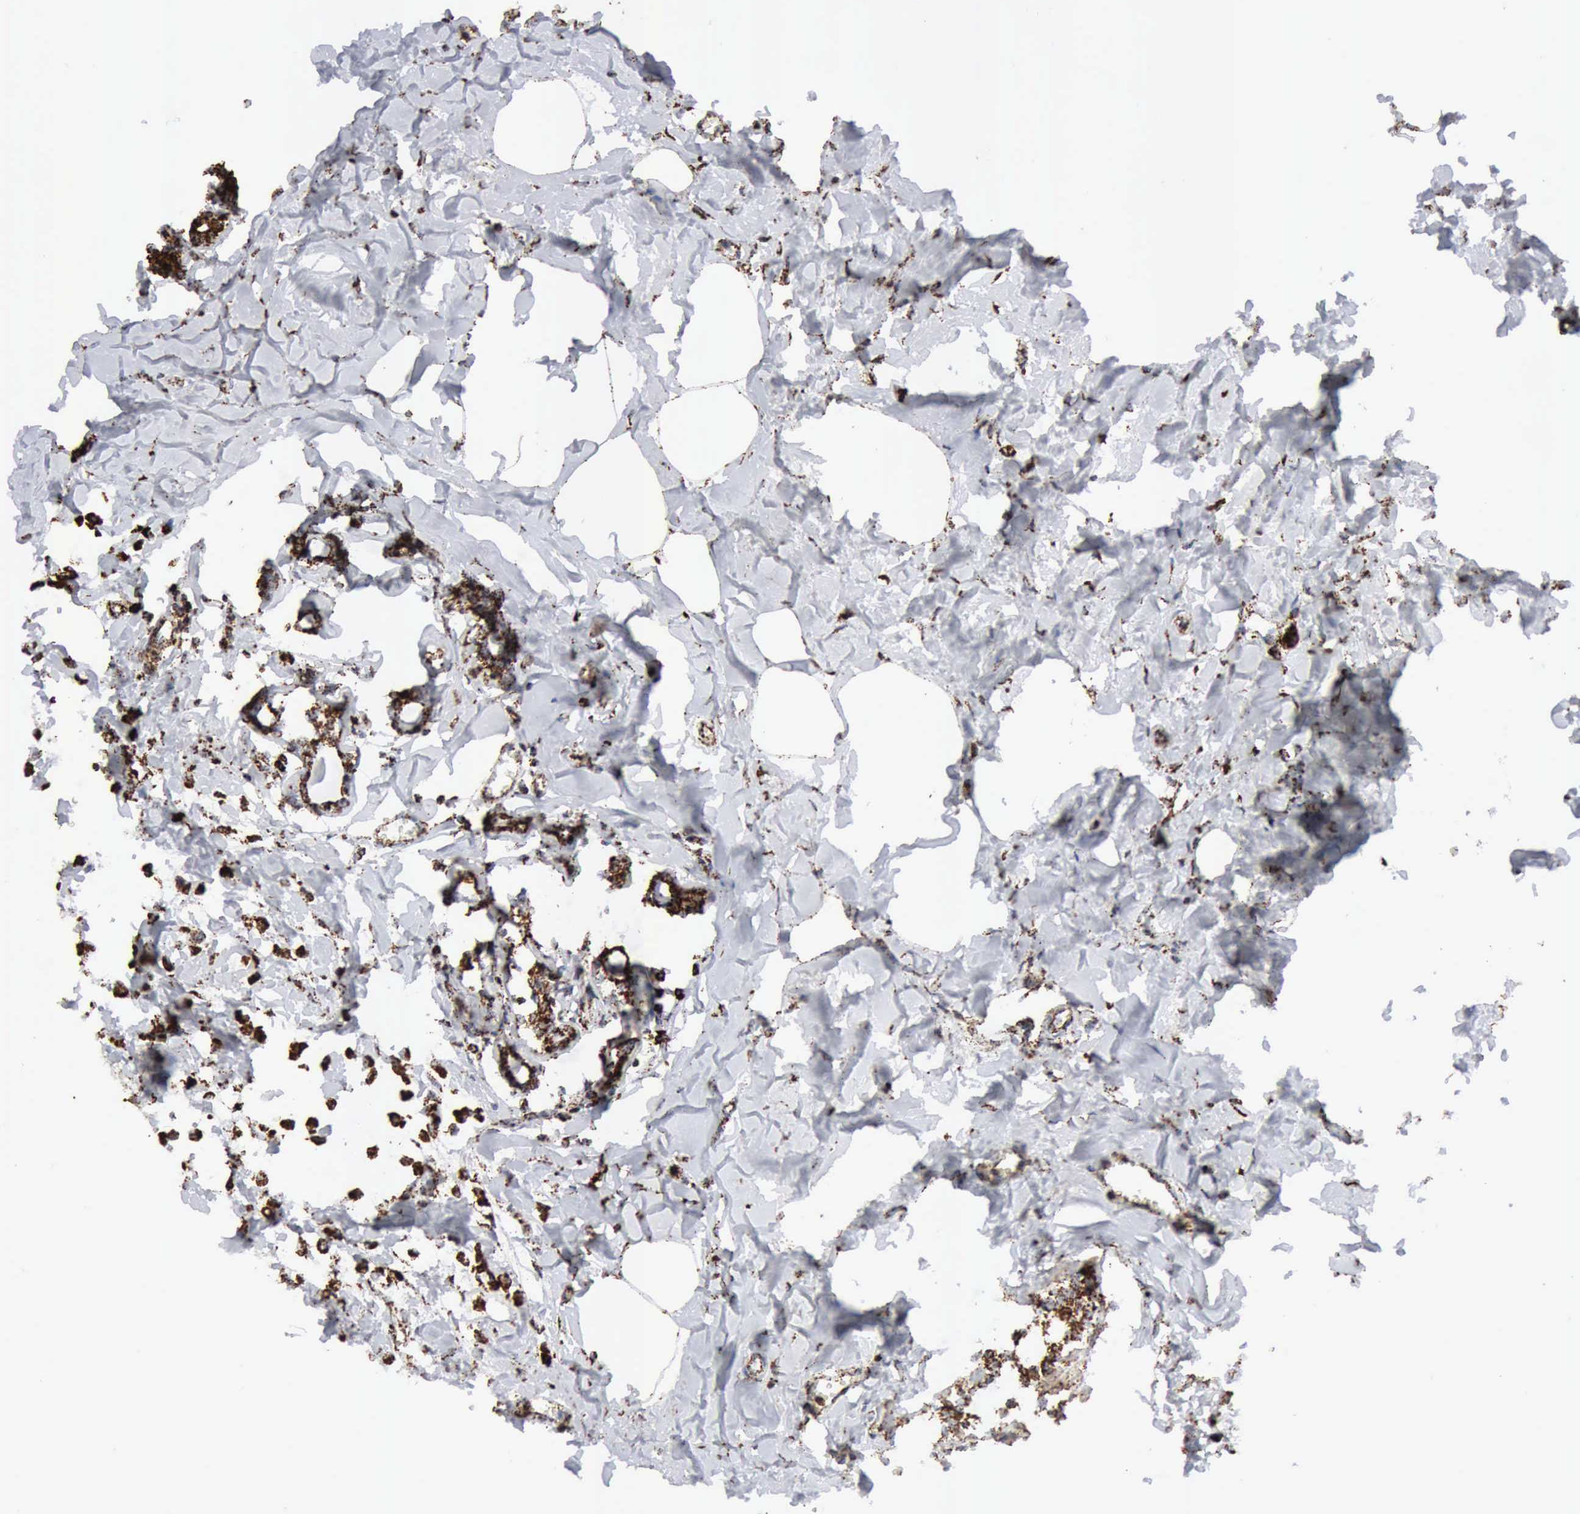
{"staining": {"intensity": "strong", "quantity": ">75%", "location": "cytoplasmic/membranous"}, "tissue": "breast cancer", "cell_type": "Tumor cells", "image_type": "cancer", "snomed": [{"axis": "morphology", "description": "Lobular carcinoma"}, {"axis": "topography", "description": "Breast"}], "caption": "Strong cytoplasmic/membranous protein staining is identified in about >75% of tumor cells in breast cancer.", "gene": "ACO2", "patient": {"sex": "female", "age": 51}}